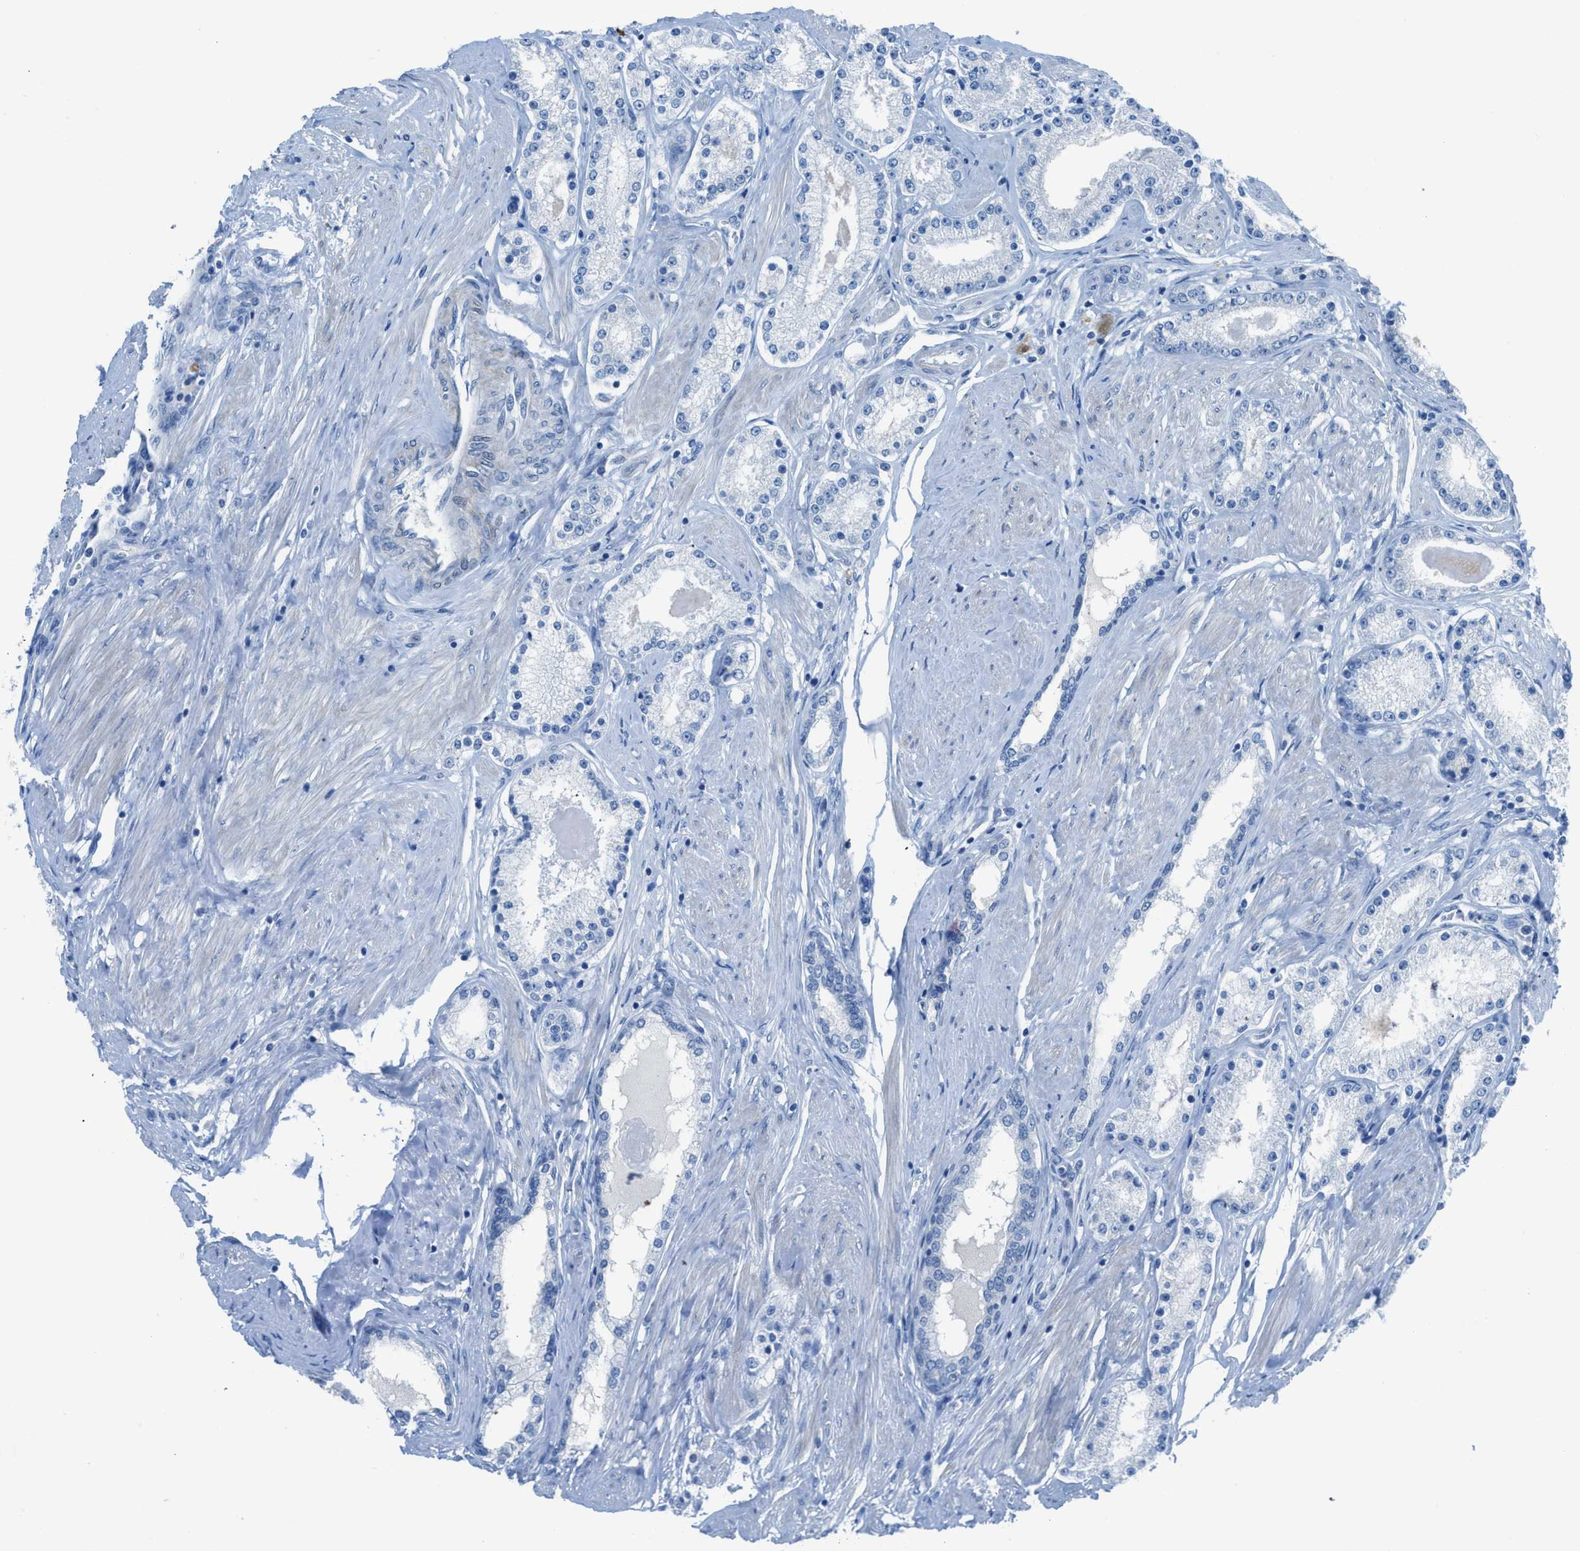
{"staining": {"intensity": "negative", "quantity": "none", "location": "none"}, "tissue": "prostate cancer", "cell_type": "Tumor cells", "image_type": "cancer", "snomed": [{"axis": "morphology", "description": "Adenocarcinoma, Low grade"}, {"axis": "topography", "description": "Prostate"}], "caption": "Immunohistochemistry (IHC) of prostate low-grade adenocarcinoma demonstrates no expression in tumor cells. (DAB immunohistochemistry with hematoxylin counter stain).", "gene": "ACAN", "patient": {"sex": "male", "age": 63}}